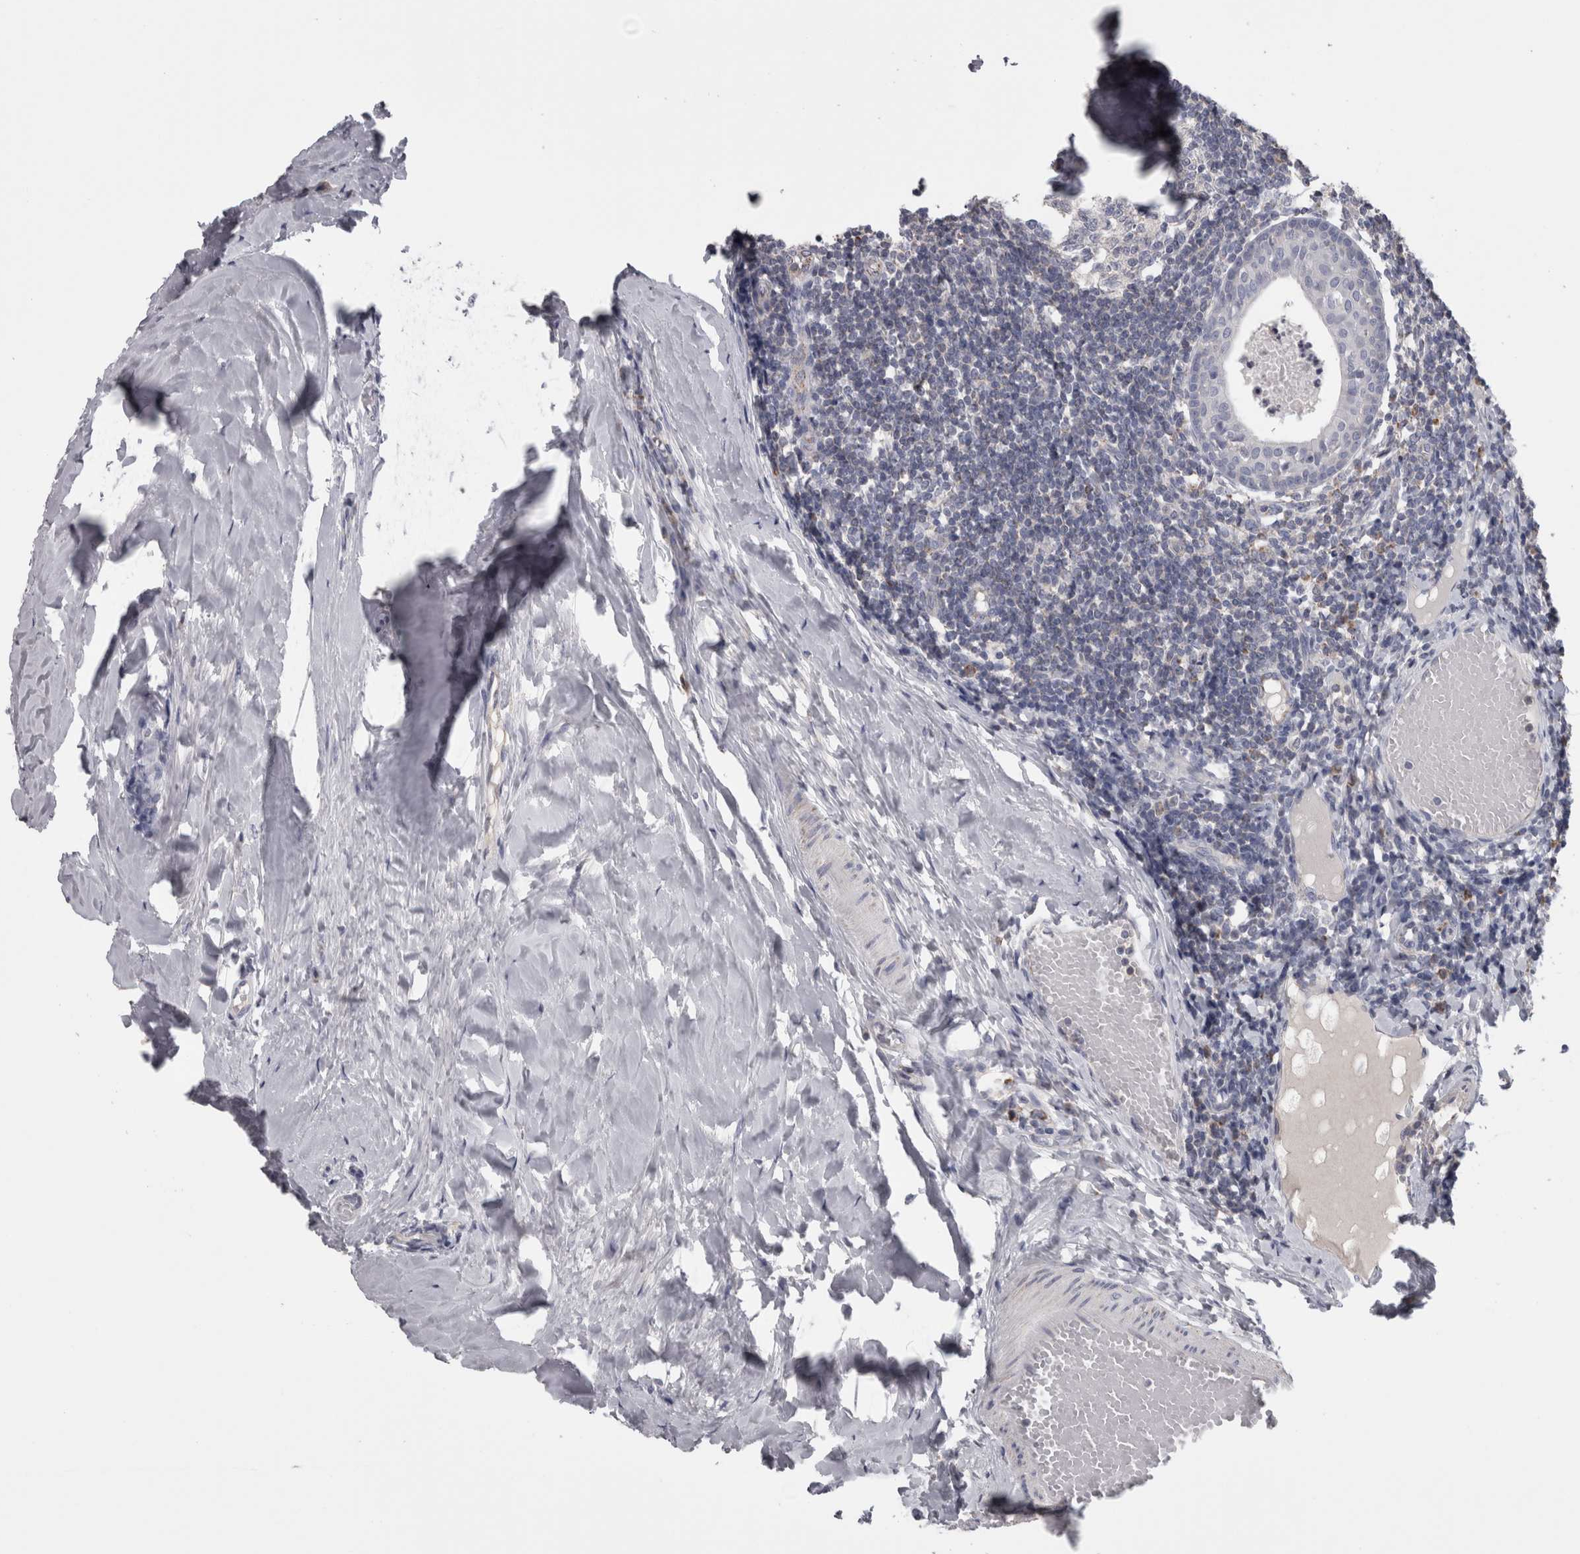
{"staining": {"intensity": "negative", "quantity": "none", "location": "none"}, "tissue": "tonsil", "cell_type": "Germinal center cells", "image_type": "normal", "snomed": [{"axis": "morphology", "description": "Normal tissue, NOS"}, {"axis": "topography", "description": "Tonsil"}], "caption": "This is a micrograph of immunohistochemistry staining of normal tonsil, which shows no staining in germinal center cells. (Immunohistochemistry, brightfield microscopy, high magnification).", "gene": "TCAP", "patient": {"sex": "female", "age": 19}}